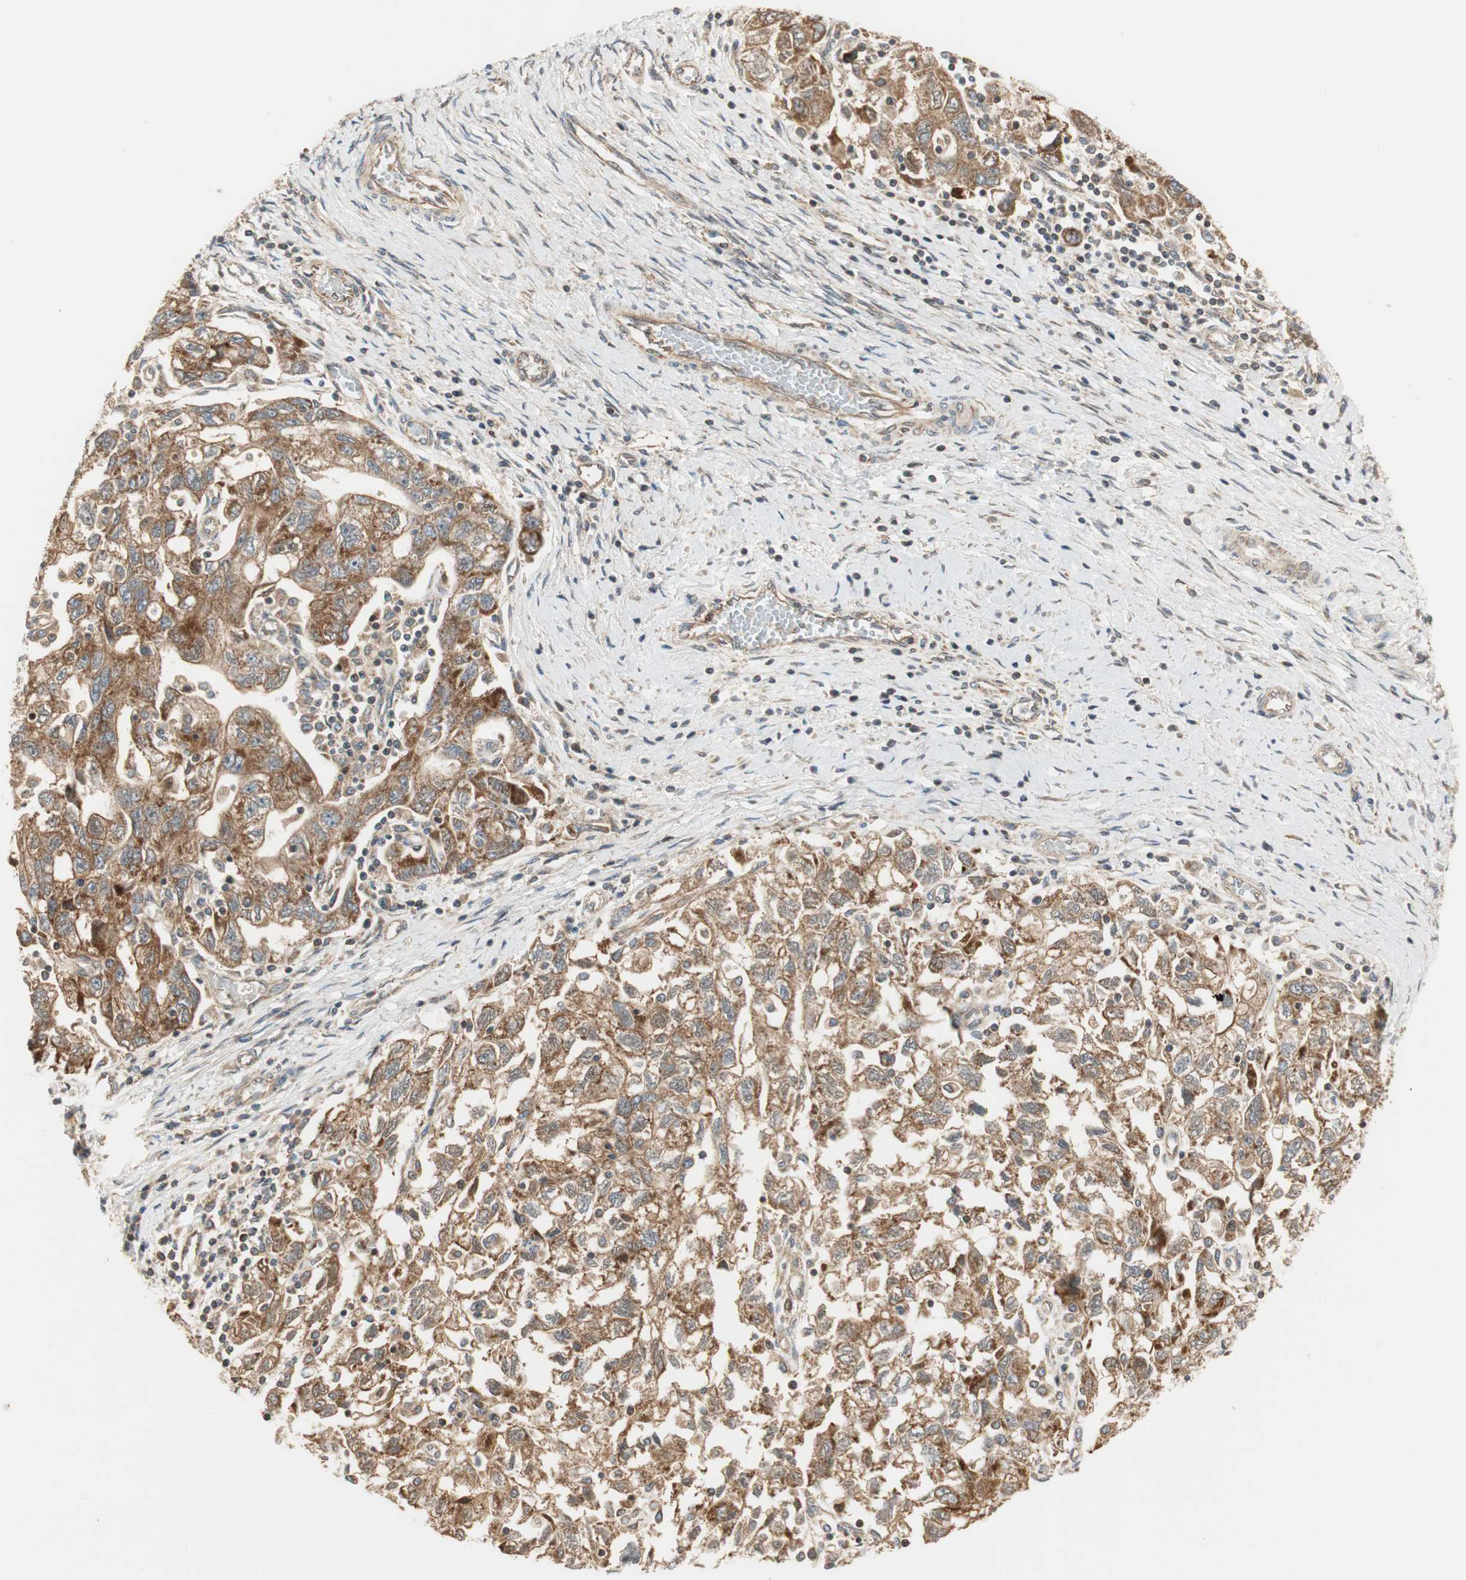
{"staining": {"intensity": "moderate", "quantity": ">75%", "location": "cytoplasmic/membranous"}, "tissue": "ovarian cancer", "cell_type": "Tumor cells", "image_type": "cancer", "snomed": [{"axis": "morphology", "description": "Carcinoma, NOS"}, {"axis": "morphology", "description": "Cystadenocarcinoma, serous, NOS"}, {"axis": "topography", "description": "Ovary"}], "caption": "Ovarian cancer (carcinoma) stained with IHC exhibits moderate cytoplasmic/membranous expression in approximately >75% of tumor cells.", "gene": "CTTNBP2NL", "patient": {"sex": "female", "age": 69}}